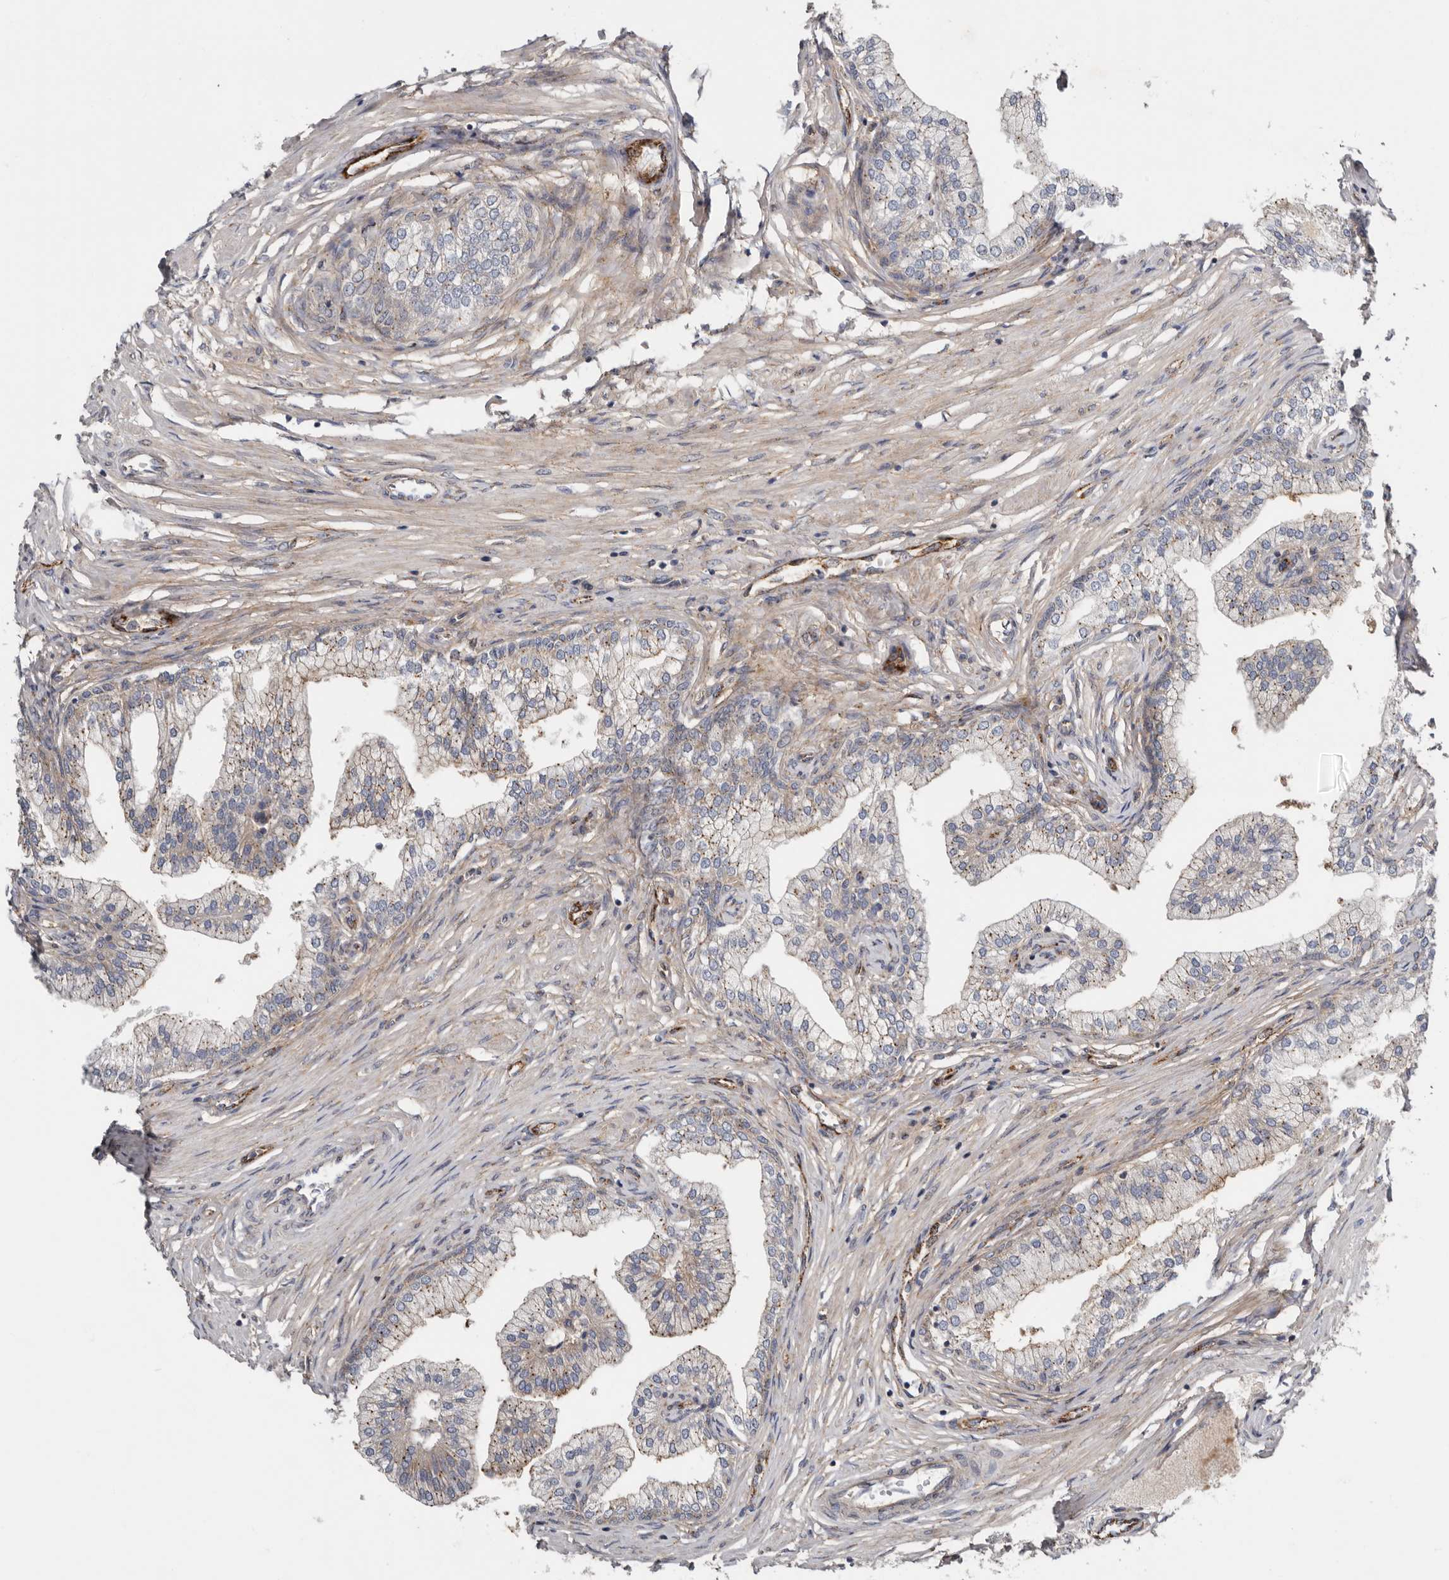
{"staining": {"intensity": "moderate", "quantity": ">75%", "location": "cytoplasmic/membranous"}, "tissue": "prostate", "cell_type": "Glandular cells", "image_type": "normal", "snomed": [{"axis": "morphology", "description": "Normal tissue, NOS"}, {"axis": "morphology", "description": "Urothelial carcinoma, Low grade"}, {"axis": "topography", "description": "Urinary bladder"}, {"axis": "topography", "description": "Prostate"}], "caption": "Moderate cytoplasmic/membranous protein positivity is present in about >75% of glandular cells in prostate.", "gene": "LUZP1", "patient": {"sex": "male", "age": 60}}